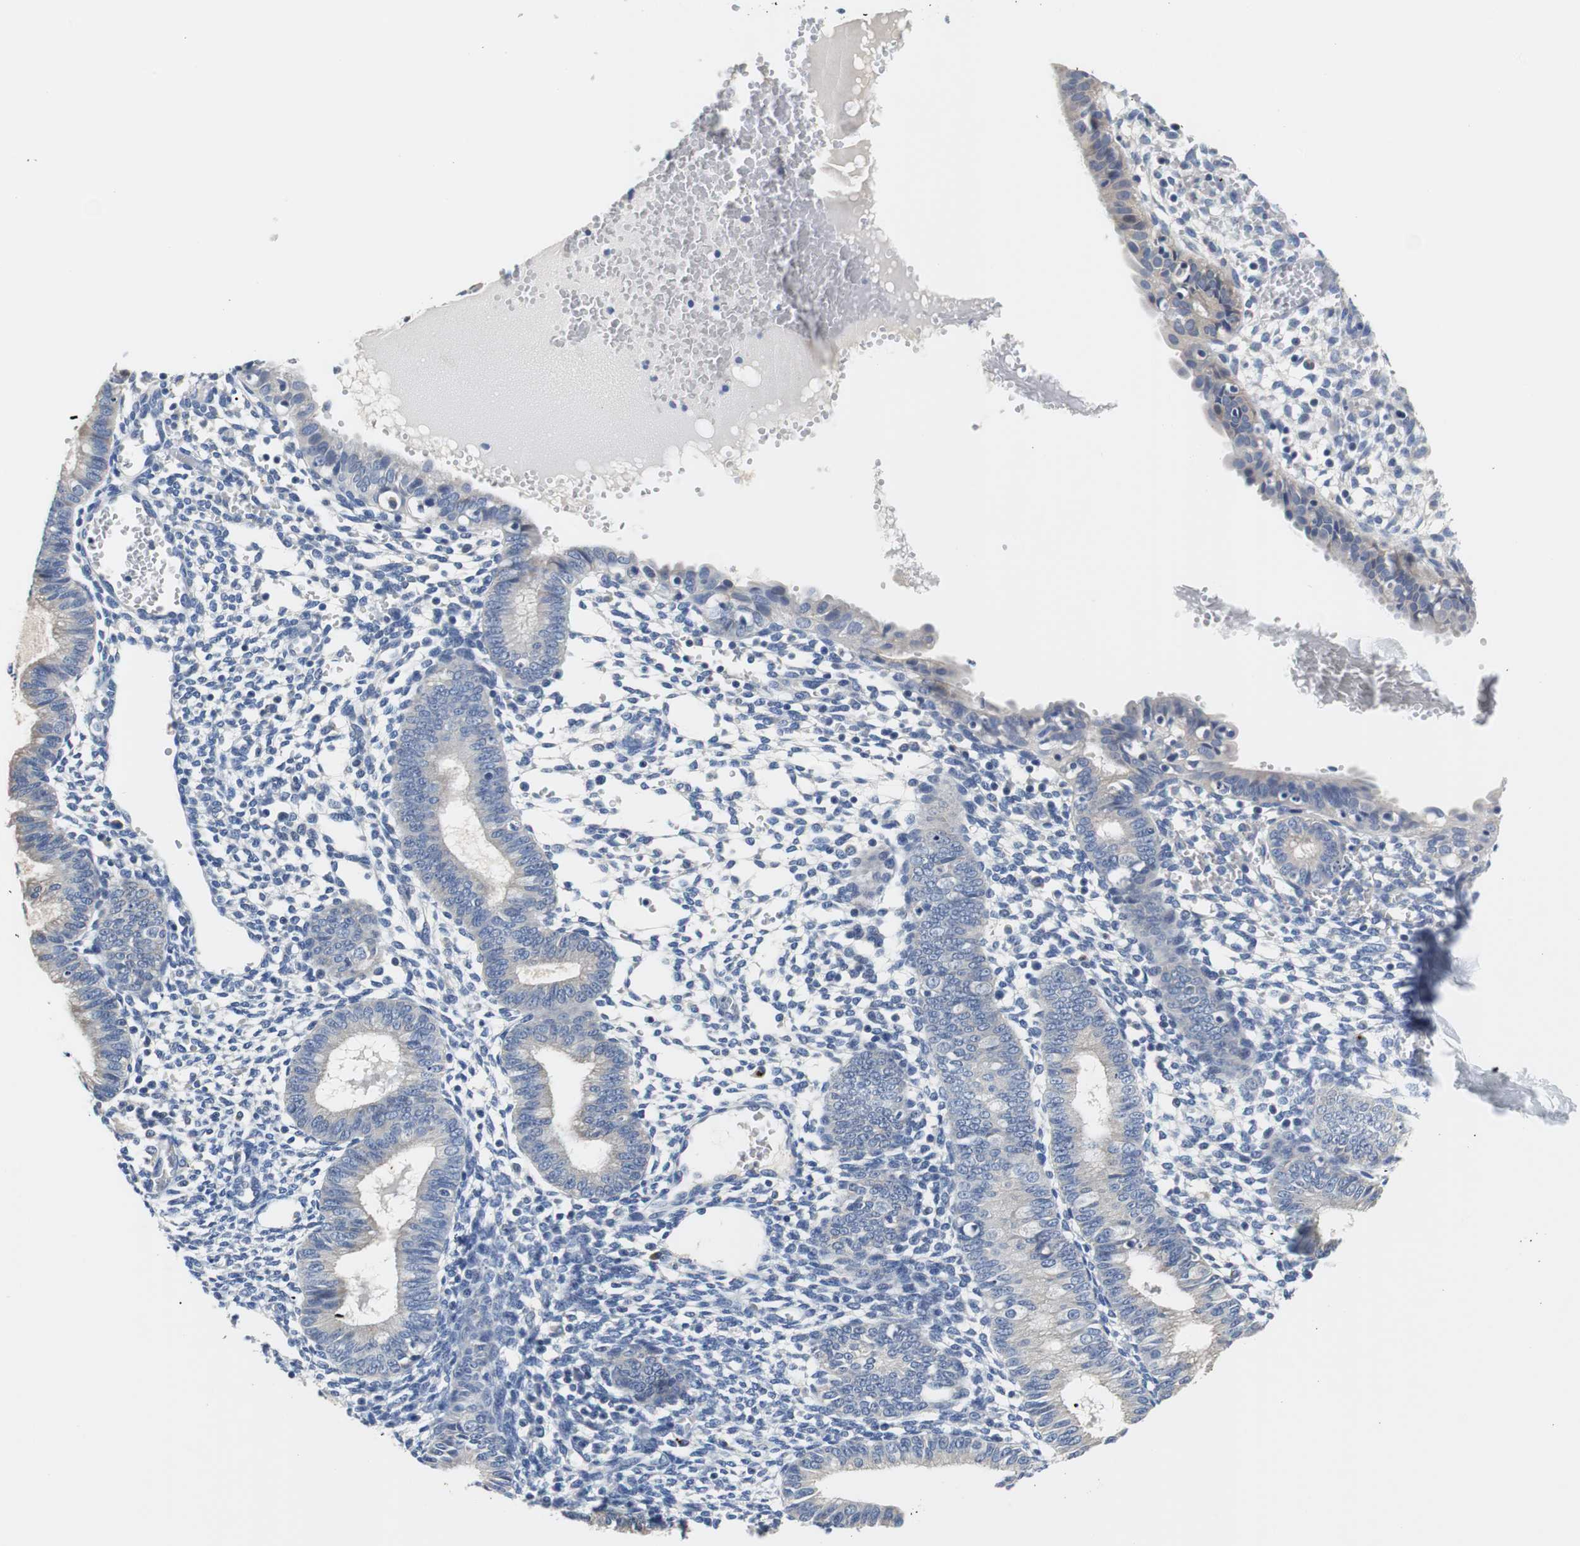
{"staining": {"intensity": "negative", "quantity": "none", "location": "none"}, "tissue": "endometrium", "cell_type": "Cells in endometrial stroma", "image_type": "normal", "snomed": [{"axis": "morphology", "description": "Normal tissue, NOS"}, {"axis": "topography", "description": "Endometrium"}], "caption": "IHC micrograph of normal endometrium stained for a protein (brown), which demonstrates no expression in cells in endometrial stroma.", "gene": "PCK1", "patient": {"sex": "female", "age": 61}}